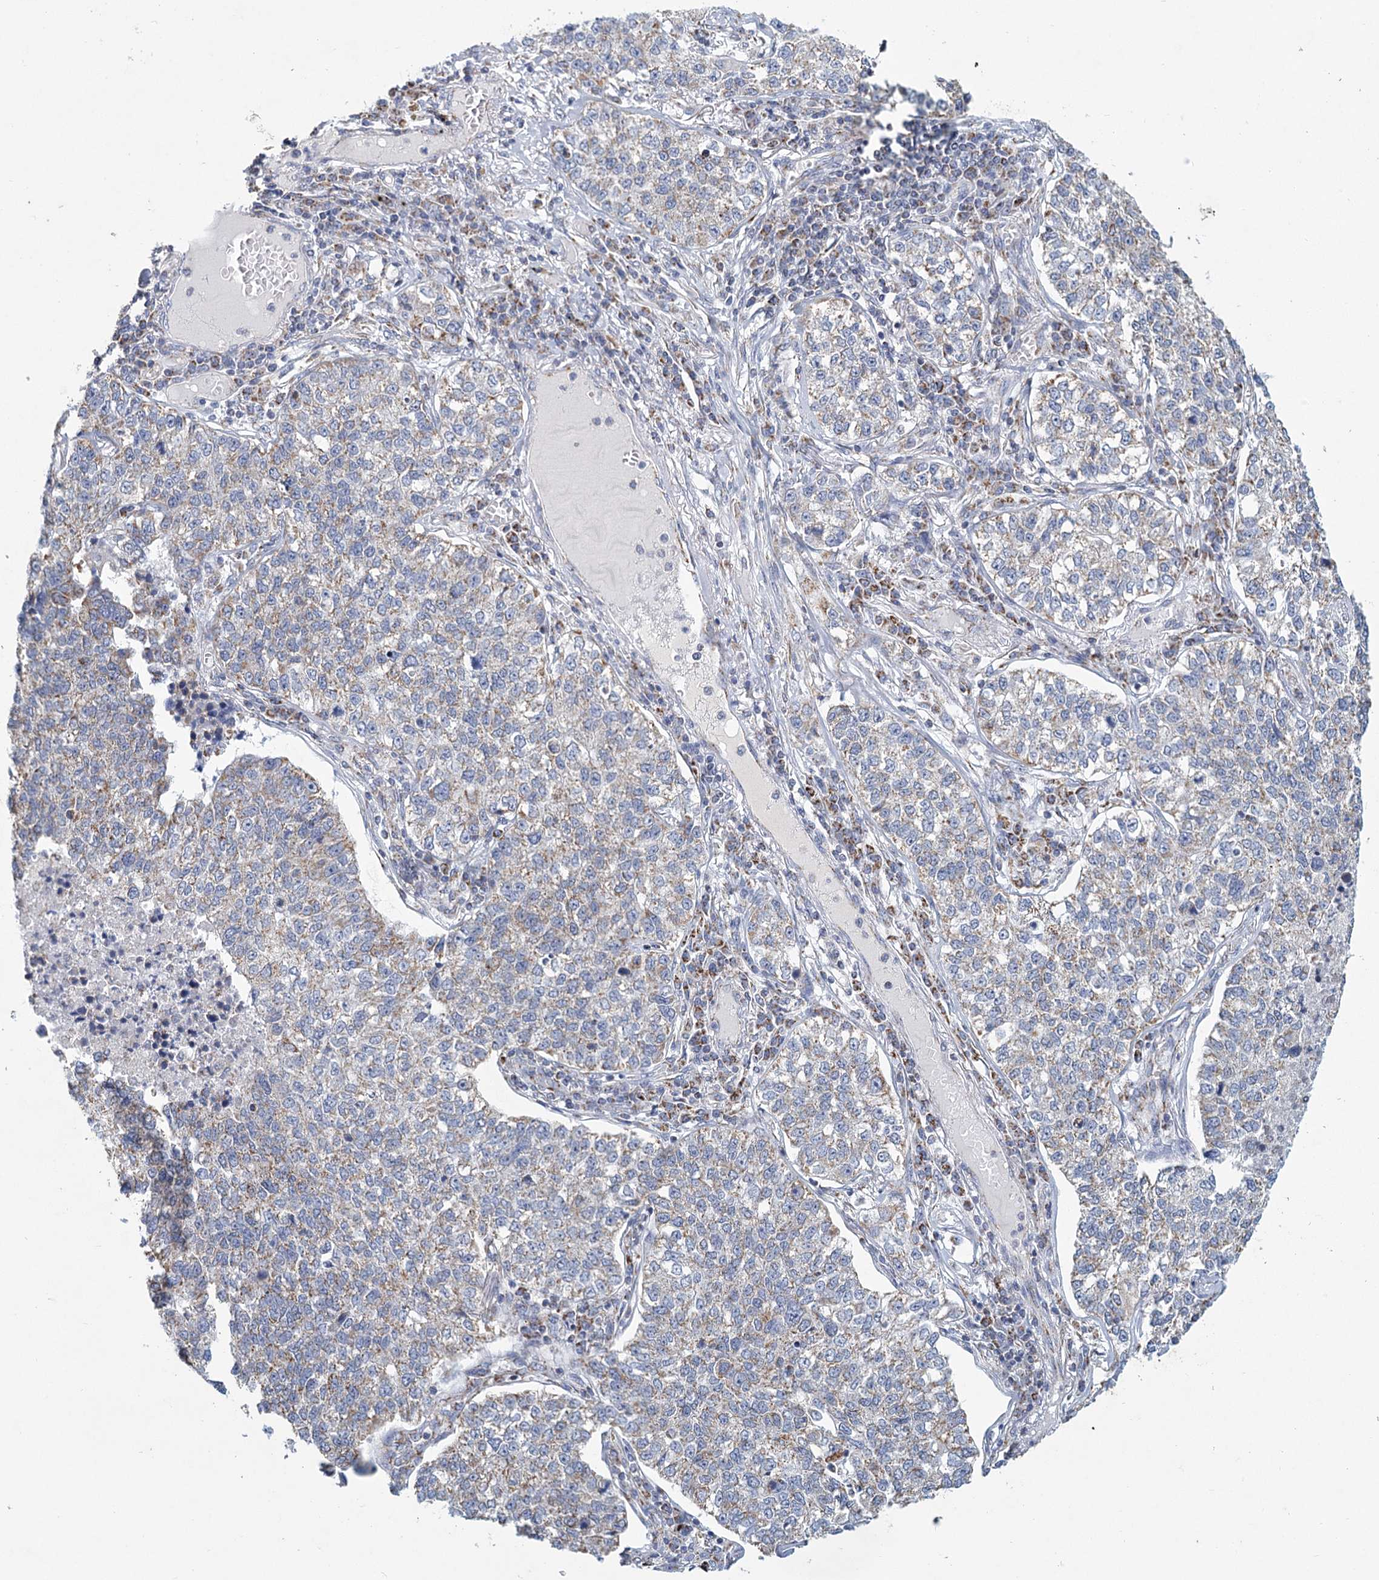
{"staining": {"intensity": "weak", "quantity": "<25%", "location": "cytoplasmic/membranous"}, "tissue": "lung cancer", "cell_type": "Tumor cells", "image_type": "cancer", "snomed": [{"axis": "morphology", "description": "Adenocarcinoma, NOS"}, {"axis": "topography", "description": "Lung"}], "caption": "Adenocarcinoma (lung) was stained to show a protein in brown. There is no significant expression in tumor cells.", "gene": "NDUFC2", "patient": {"sex": "male", "age": 49}}